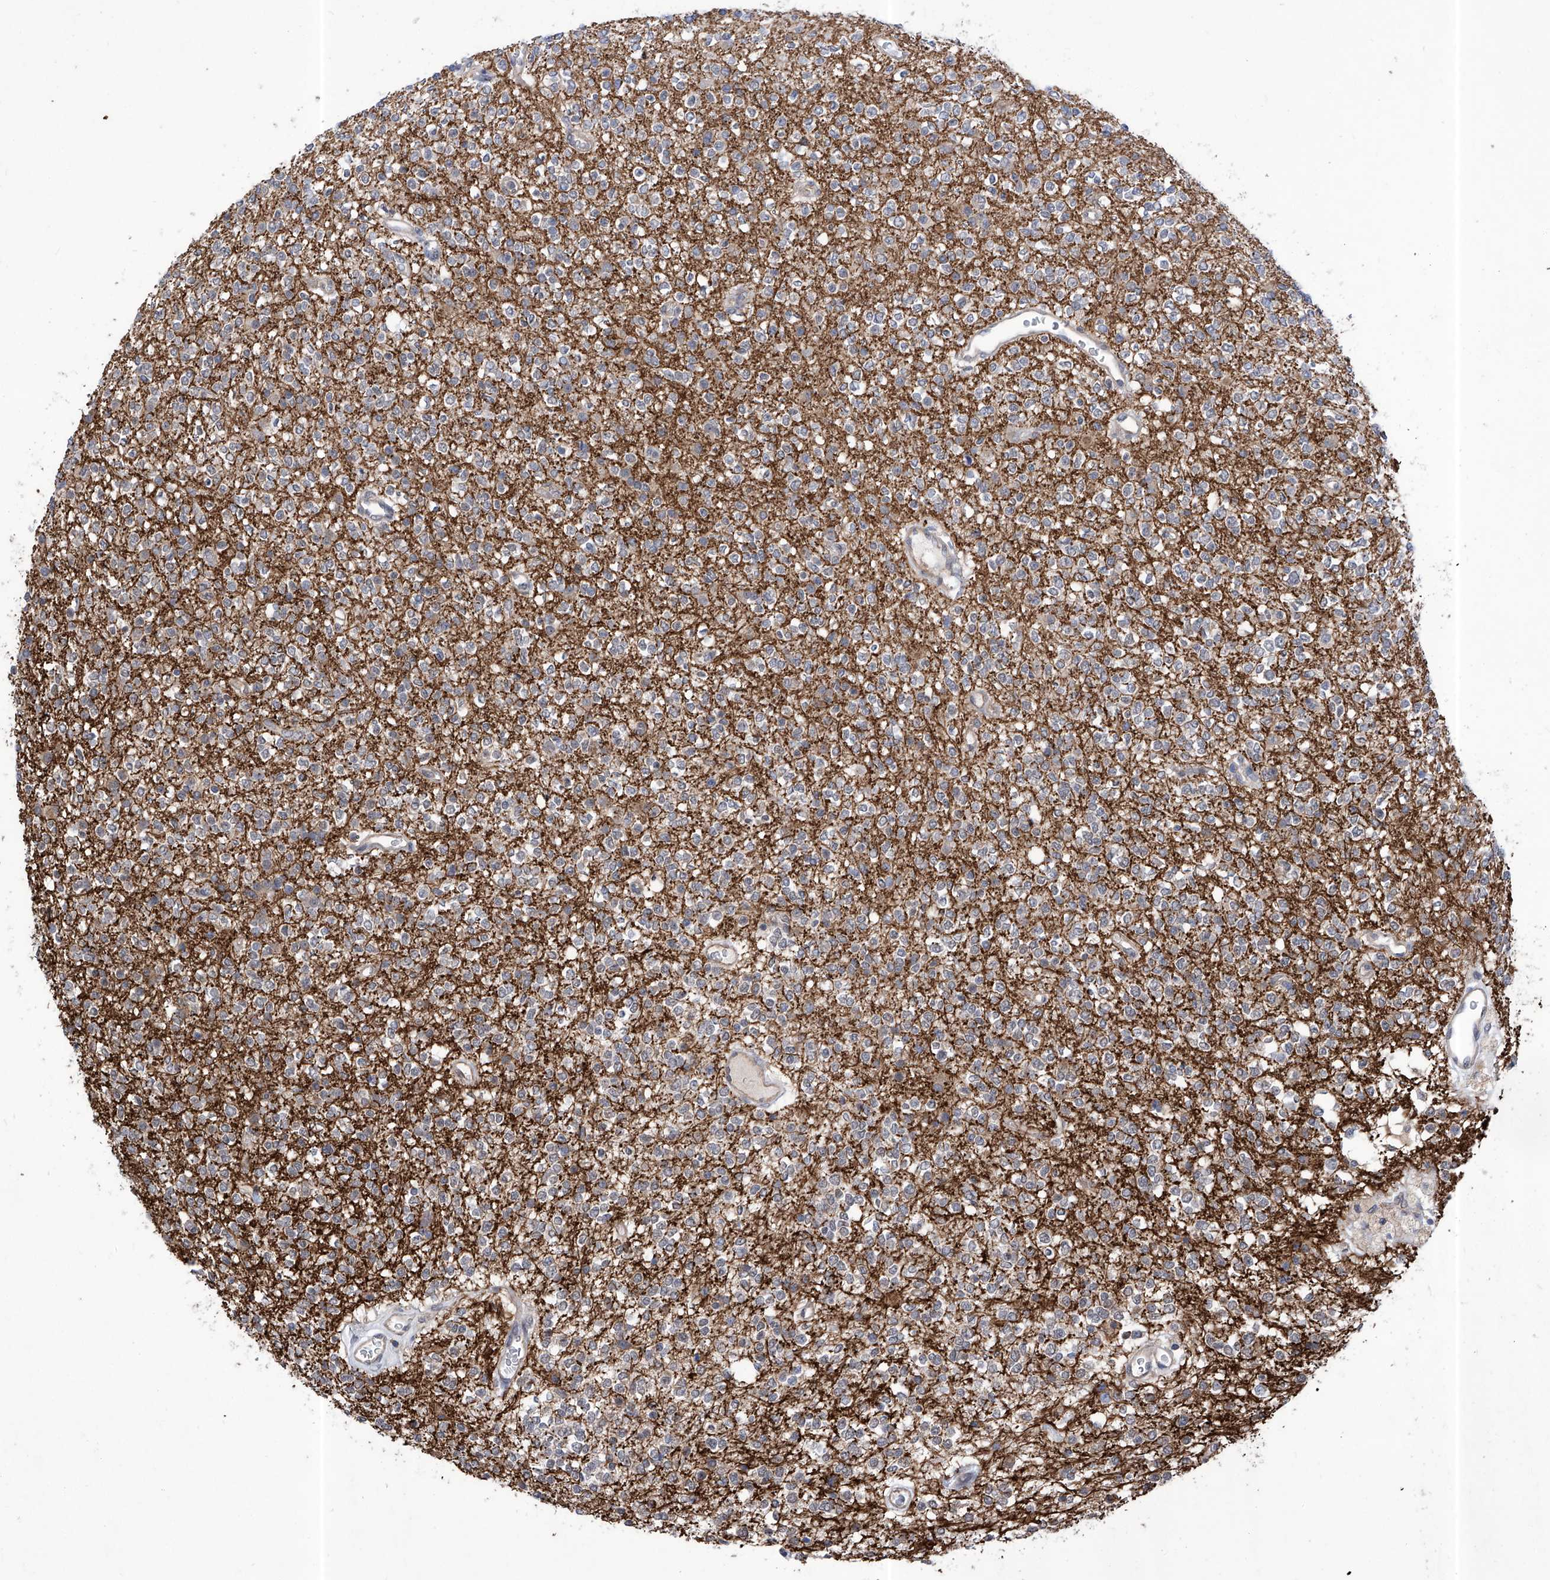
{"staining": {"intensity": "negative", "quantity": "none", "location": "none"}, "tissue": "glioma", "cell_type": "Tumor cells", "image_type": "cancer", "snomed": [{"axis": "morphology", "description": "Glioma, malignant, High grade"}, {"axis": "topography", "description": "Brain"}], "caption": "The immunohistochemistry (IHC) histopathology image has no significant staining in tumor cells of malignant high-grade glioma tissue.", "gene": "KIFC2", "patient": {"sex": "male", "age": 34}}